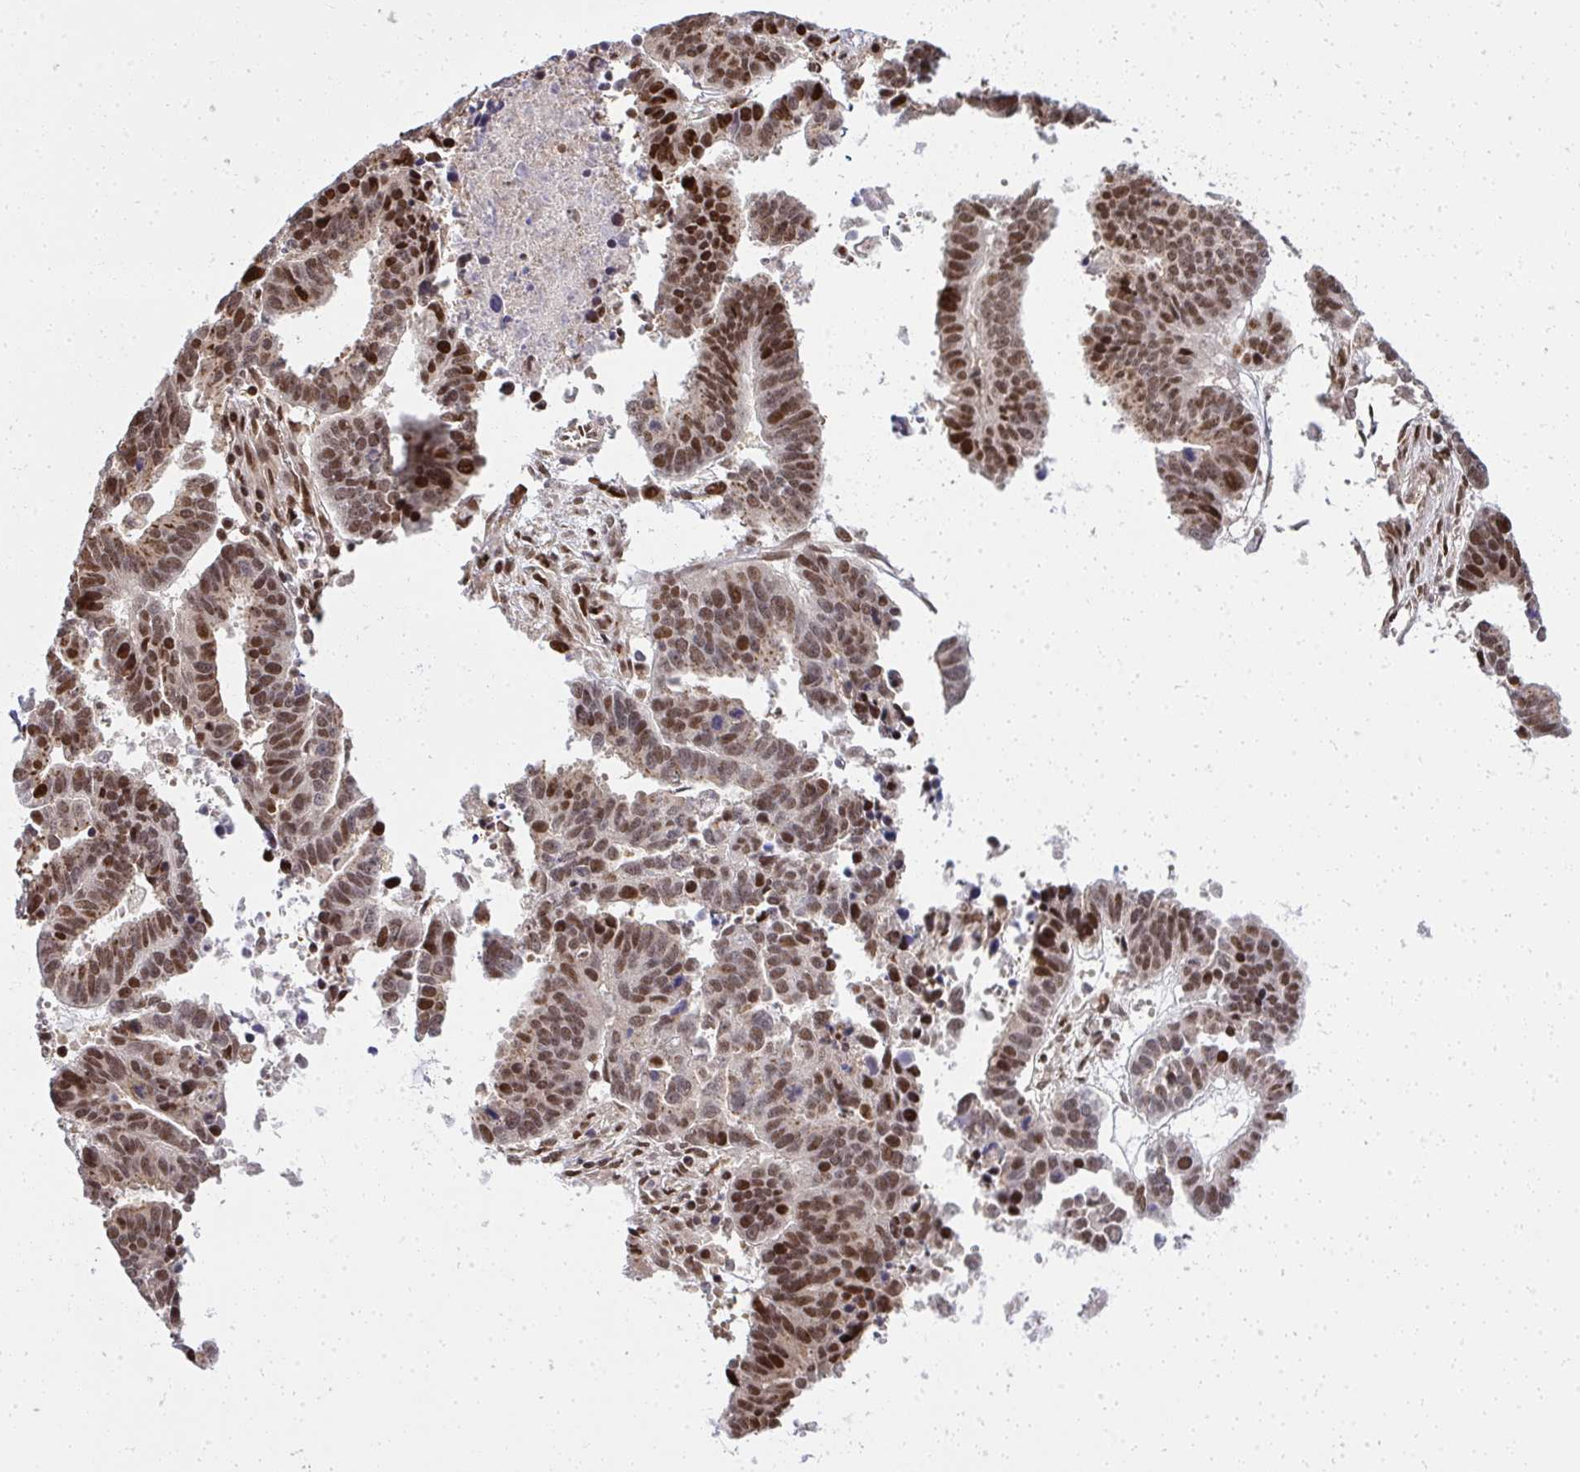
{"staining": {"intensity": "moderate", "quantity": ">75%", "location": "nuclear"}, "tissue": "ovarian cancer", "cell_type": "Tumor cells", "image_type": "cancer", "snomed": [{"axis": "morphology", "description": "Carcinoma, endometroid"}, {"axis": "morphology", "description": "Cystadenocarcinoma, serous, NOS"}, {"axis": "topography", "description": "Ovary"}], "caption": "About >75% of tumor cells in human serous cystadenocarcinoma (ovarian) demonstrate moderate nuclear protein staining as visualized by brown immunohistochemical staining.", "gene": "PIGY", "patient": {"sex": "female", "age": 45}}